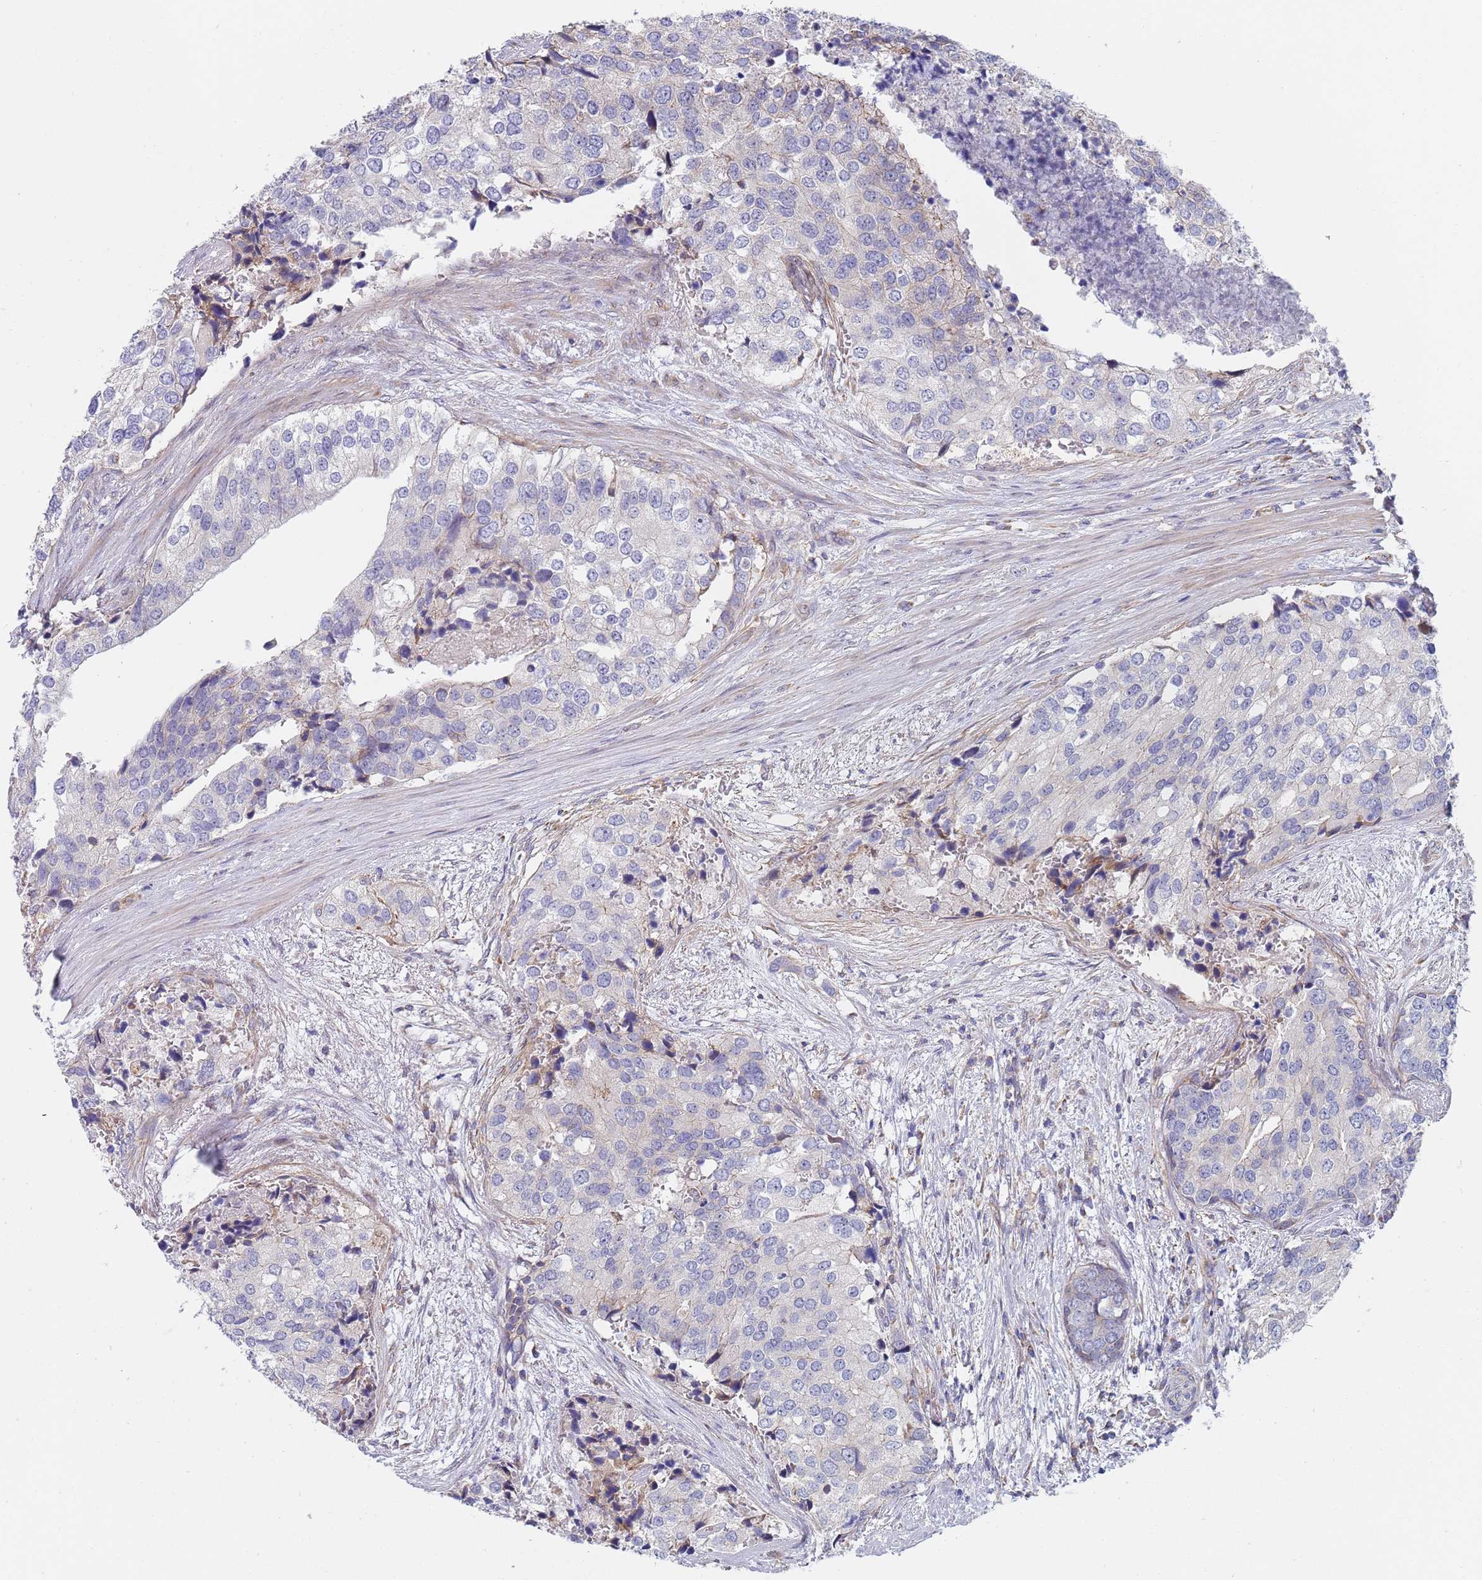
{"staining": {"intensity": "negative", "quantity": "none", "location": "none"}, "tissue": "prostate cancer", "cell_type": "Tumor cells", "image_type": "cancer", "snomed": [{"axis": "morphology", "description": "Adenocarcinoma, High grade"}, {"axis": "topography", "description": "Prostate"}], "caption": "This is a micrograph of immunohistochemistry (IHC) staining of high-grade adenocarcinoma (prostate), which shows no staining in tumor cells. The staining is performed using DAB (3,3'-diaminobenzidine) brown chromogen with nuclei counter-stained in using hematoxylin.", "gene": "PWWP3A", "patient": {"sex": "male", "age": 62}}